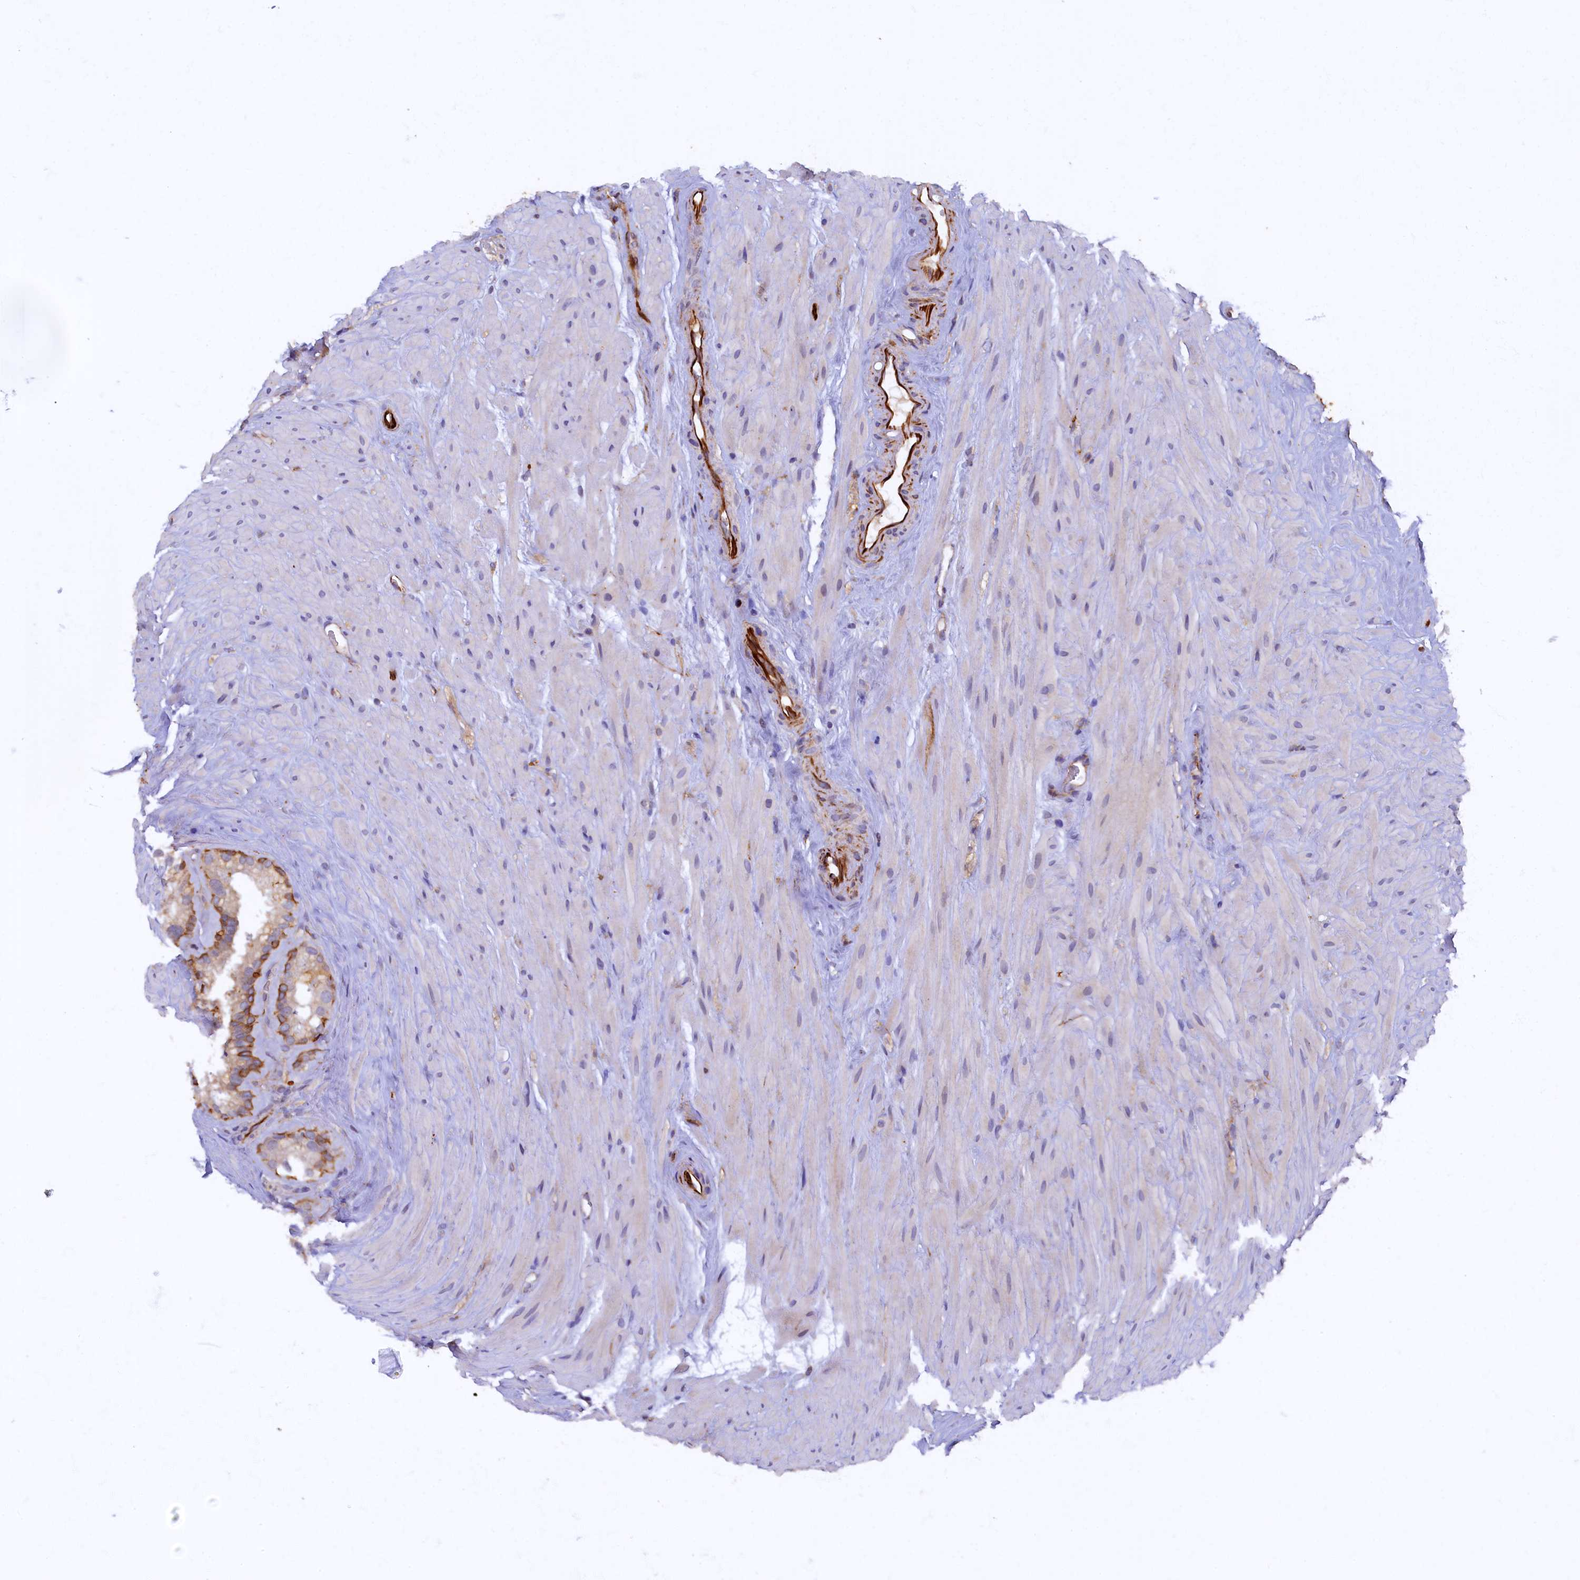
{"staining": {"intensity": "strong", "quantity": "<25%", "location": "cytoplasmic/membranous"}, "tissue": "seminal vesicle", "cell_type": "Glandular cells", "image_type": "normal", "snomed": [{"axis": "morphology", "description": "Normal tissue, NOS"}, {"axis": "topography", "description": "Prostate"}, {"axis": "topography", "description": "Seminal veicle"}], "caption": "A histopathology image of human seminal vesicle stained for a protein exhibits strong cytoplasmic/membranous brown staining in glandular cells.", "gene": "ARL11", "patient": {"sex": "male", "age": 59}}